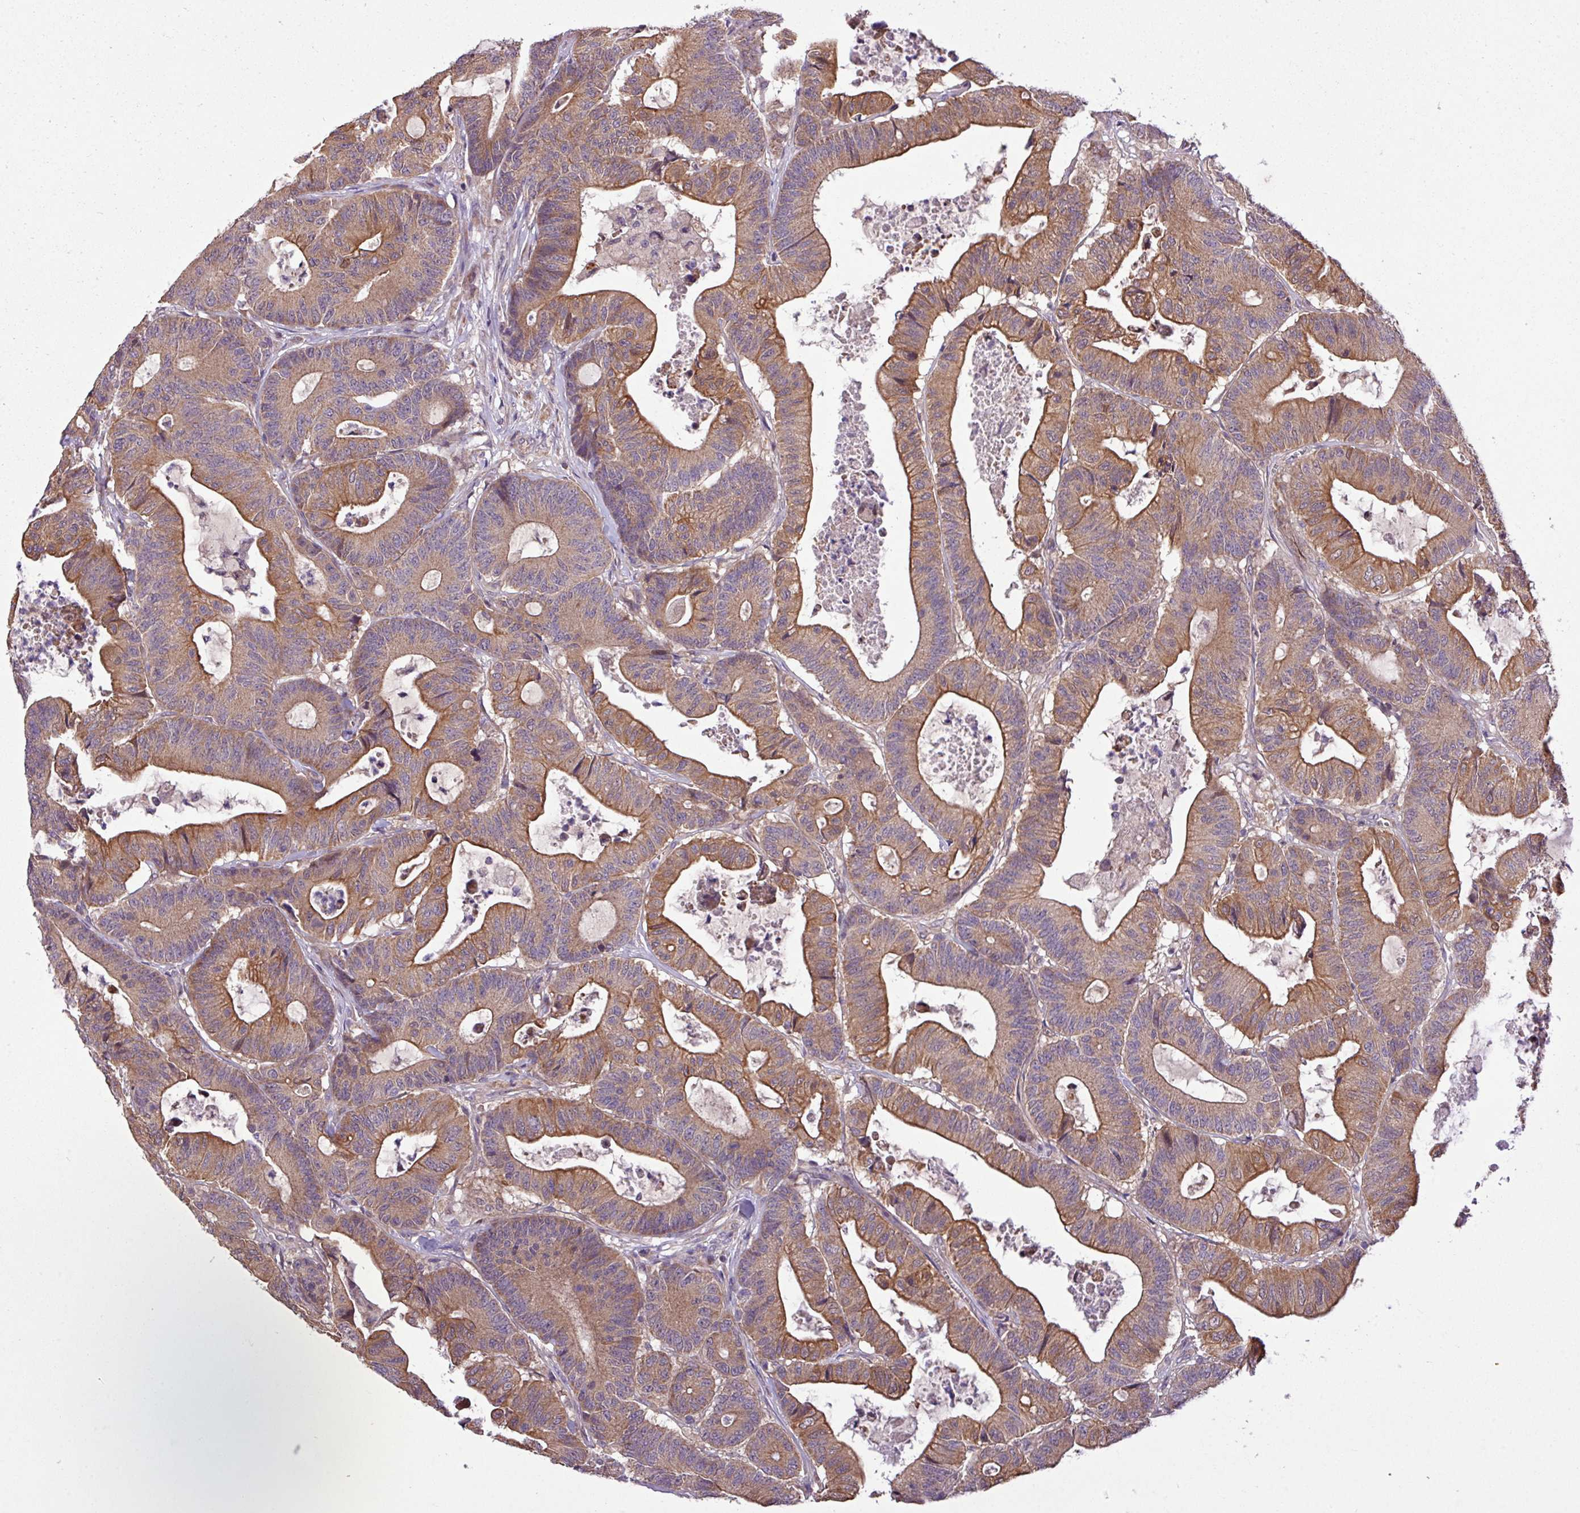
{"staining": {"intensity": "moderate", "quantity": ">75%", "location": "cytoplasmic/membranous"}, "tissue": "colorectal cancer", "cell_type": "Tumor cells", "image_type": "cancer", "snomed": [{"axis": "morphology", "description": "Adenocarcinoma, NOS"}, {"axis": "topography", "description": "Colon"}], "caption": "A brown stain highlights moderate cytoplasmic/membranous expression of a protein in colorectal cancer (adenocarcinoma) tumor cells. (brown staining indicates protein expression, while blue staining denotes nuclei).", "gene": "TIMM10B", "patient": {"sex": "female", "age": 84}}